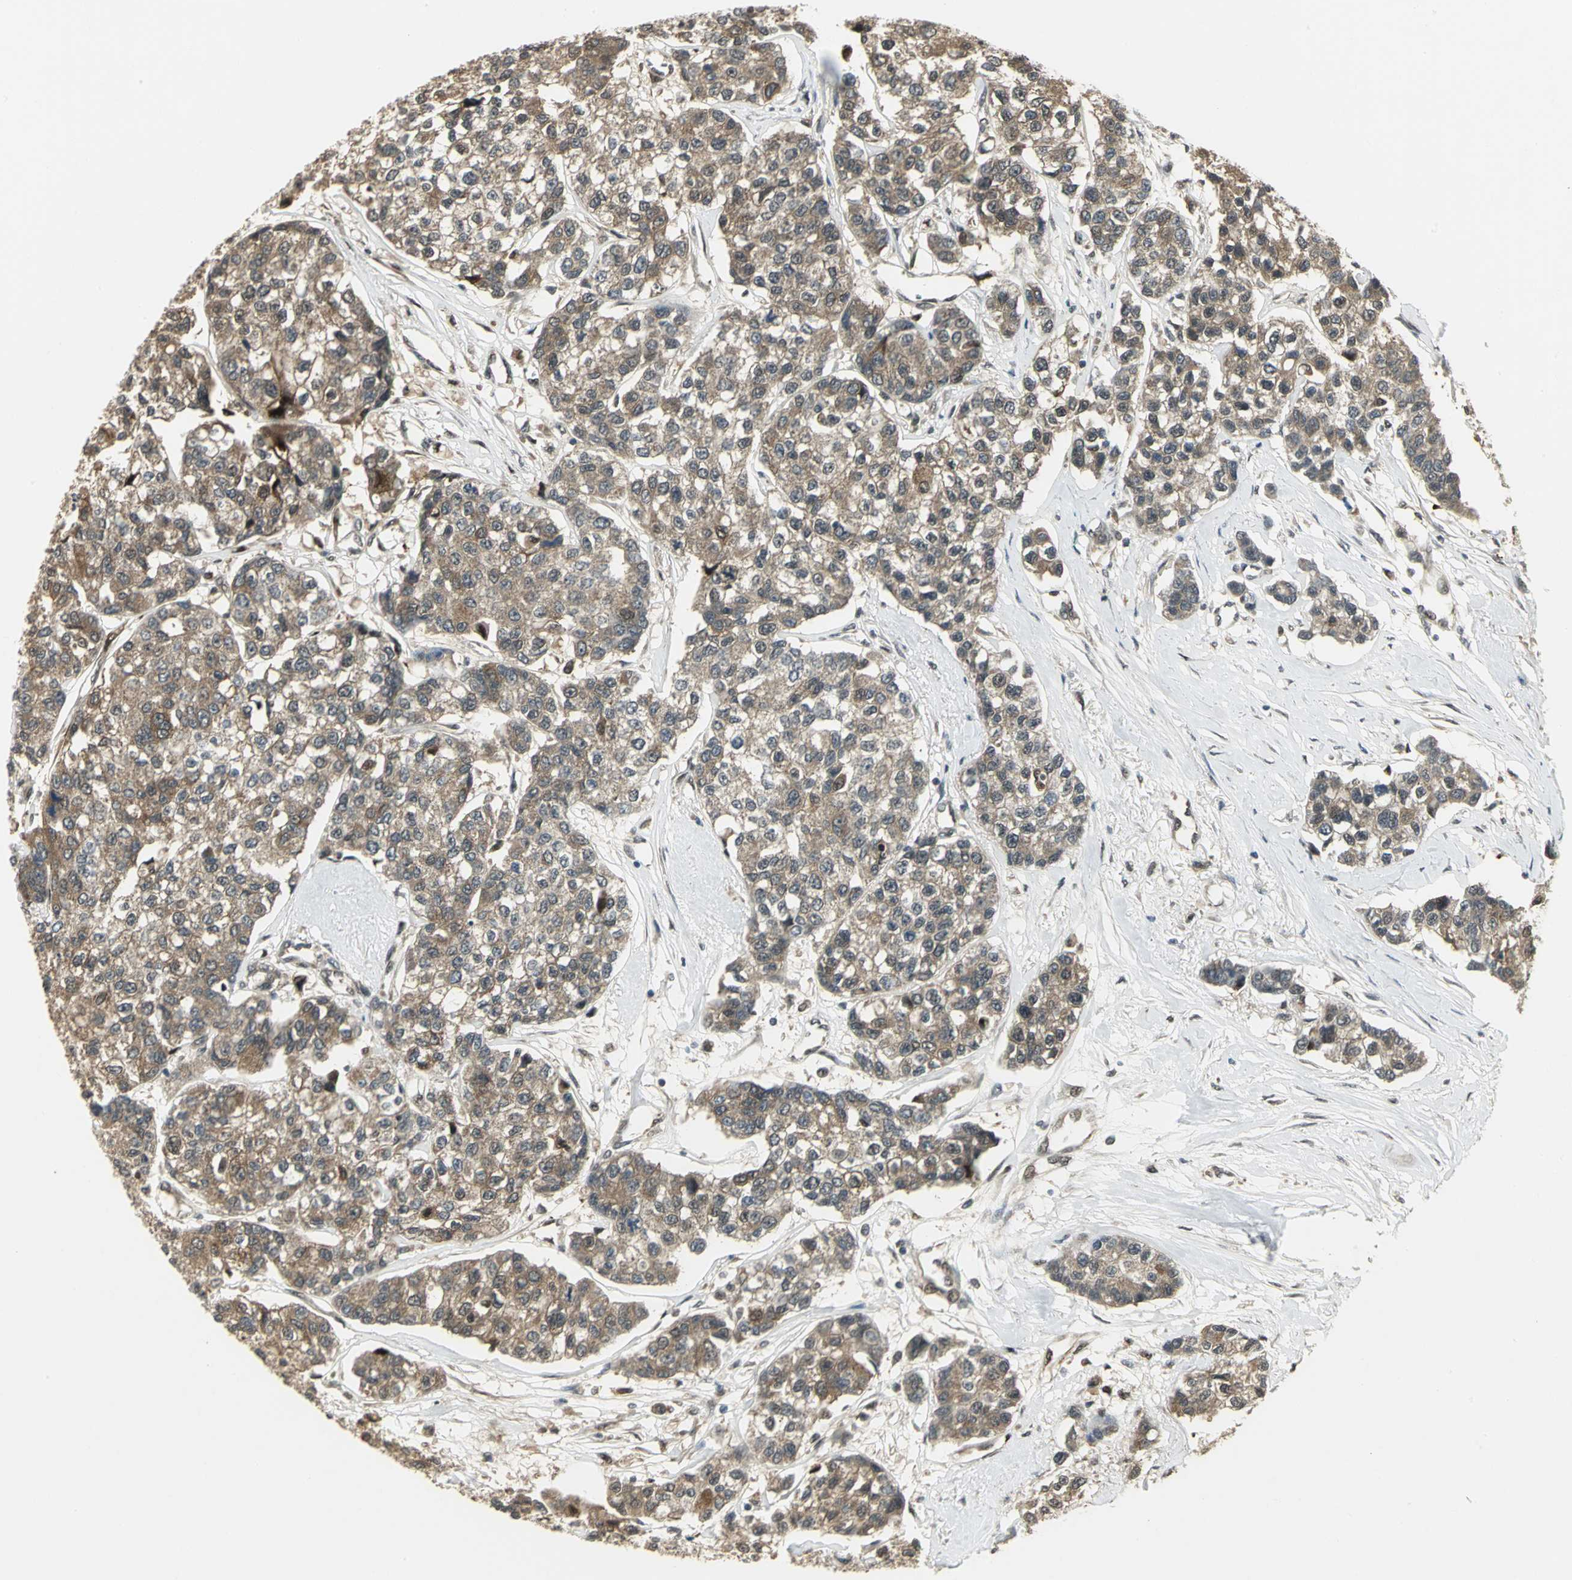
{"staining": {"intensity": "moderate", "quantity": ">75%", "location": "cytoplasmic/membranous"}, "tissue": "breast cancer", "cell_type": "Tumor cells", "image_type": "cancer", "snomed": [{"axis": "morphology", "description": "Duct carcinoma"}, {"axis": "topography", "description": "Breast"}], "caption": "Moderate cytoplasmic/membranous staining for a protein is present in about >75% of tumor cells of infiltrating ductal carcinoma (breast) using IHC.", "gene": "PSMC4", "patient": {"sex": "female", "age": 51}}